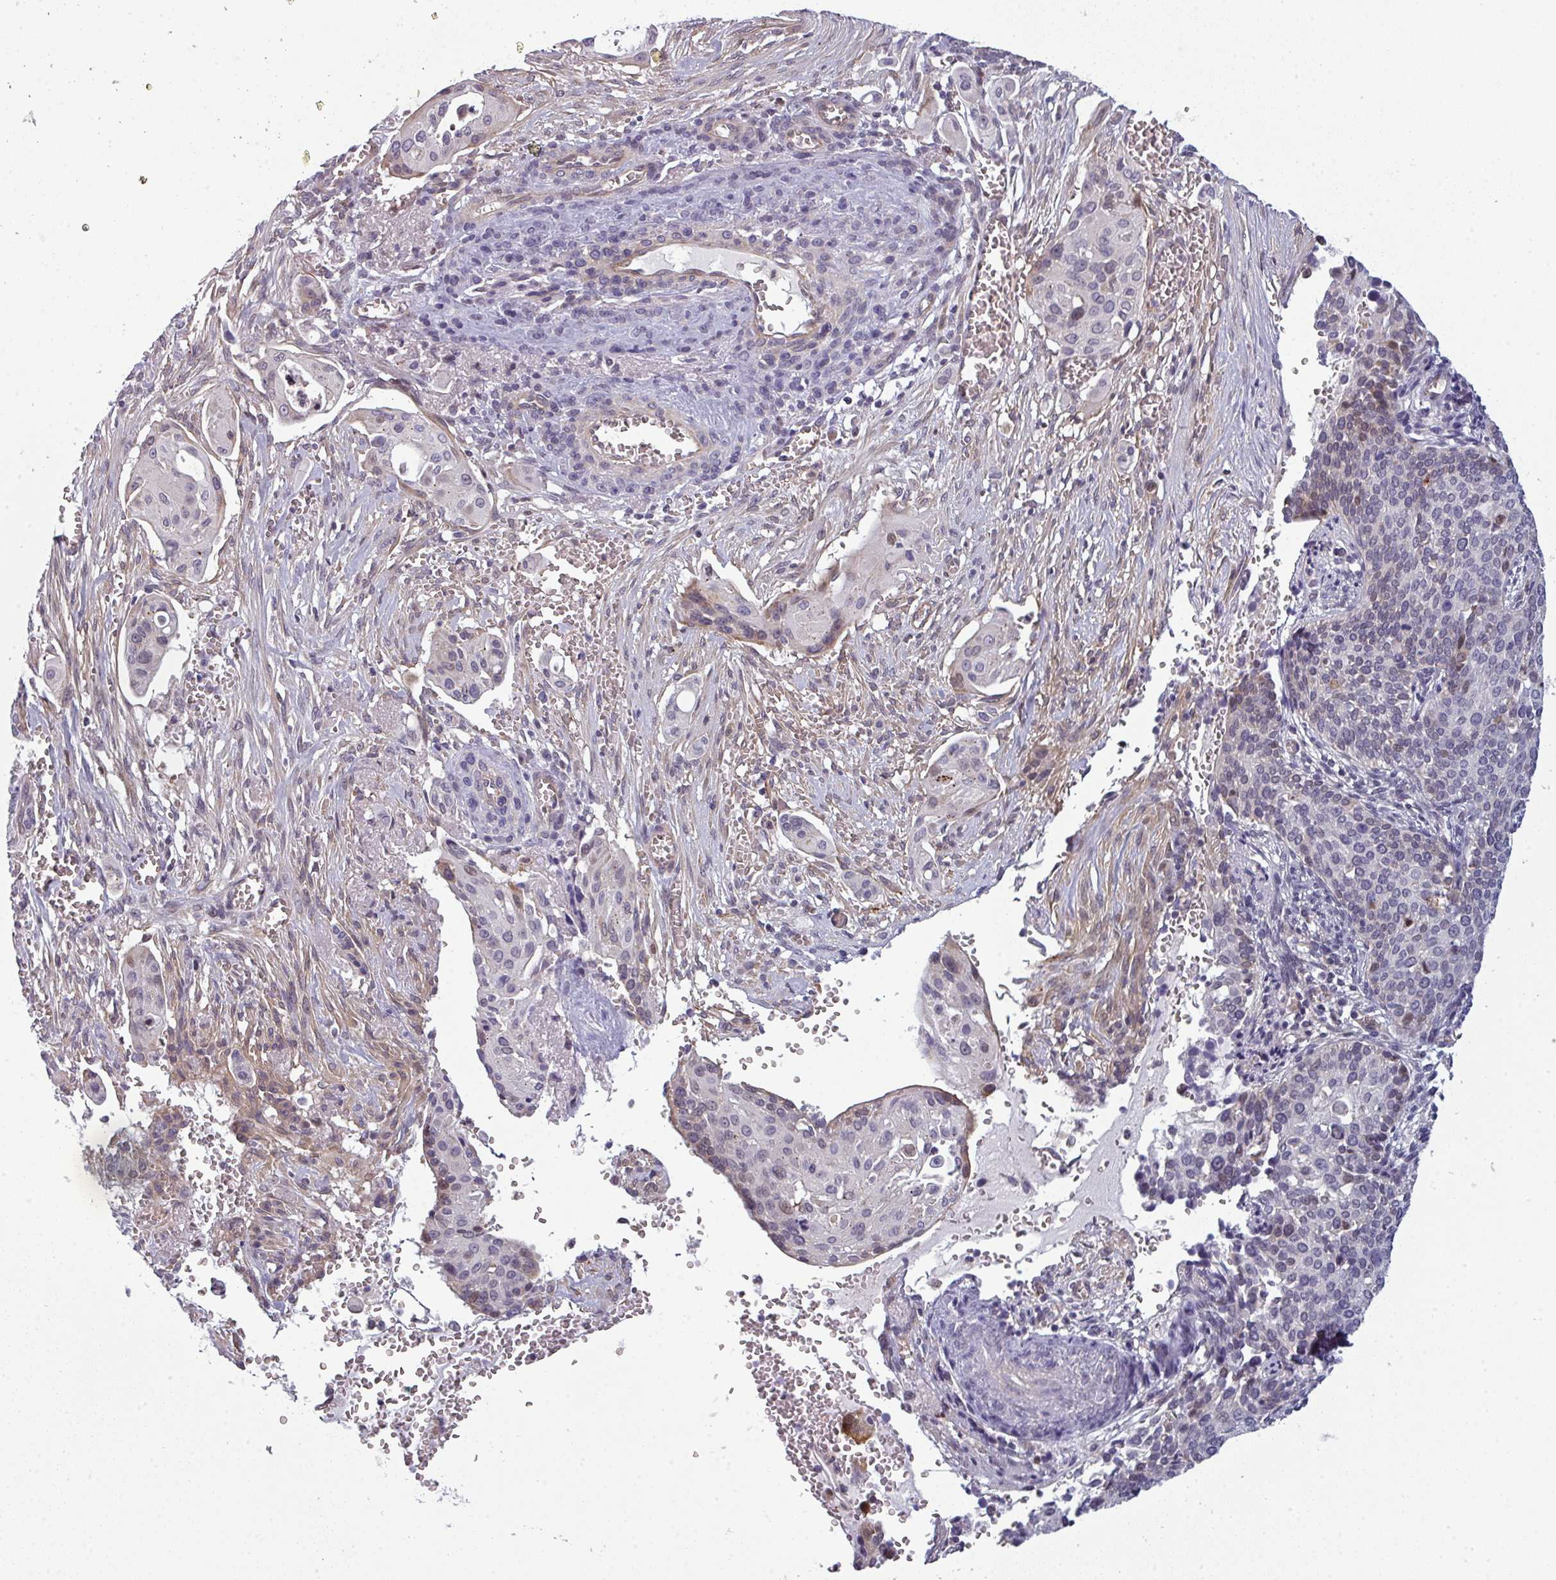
{"staining": {"intensity": "weak", "quantity": "<25%", "location": "cytoplasmic/membranous,nuclear"}, "tissue": "cervical cancer", "cell_type": "Tumor cells", "image_type": "cancer", "snomed": [{"axis": "morphology", "description": "Squamous cell carcinoma, NOS"}, {"axis": "topography", "description": "Cervix"}], "caption": "Immunohistochemical staining of human cervical cancer displays no significant expression in tumor cells. (DAB IHC, high magnification).", "gene": "PRAMEF12", "patient": {"sex": "female", "age": 44}}